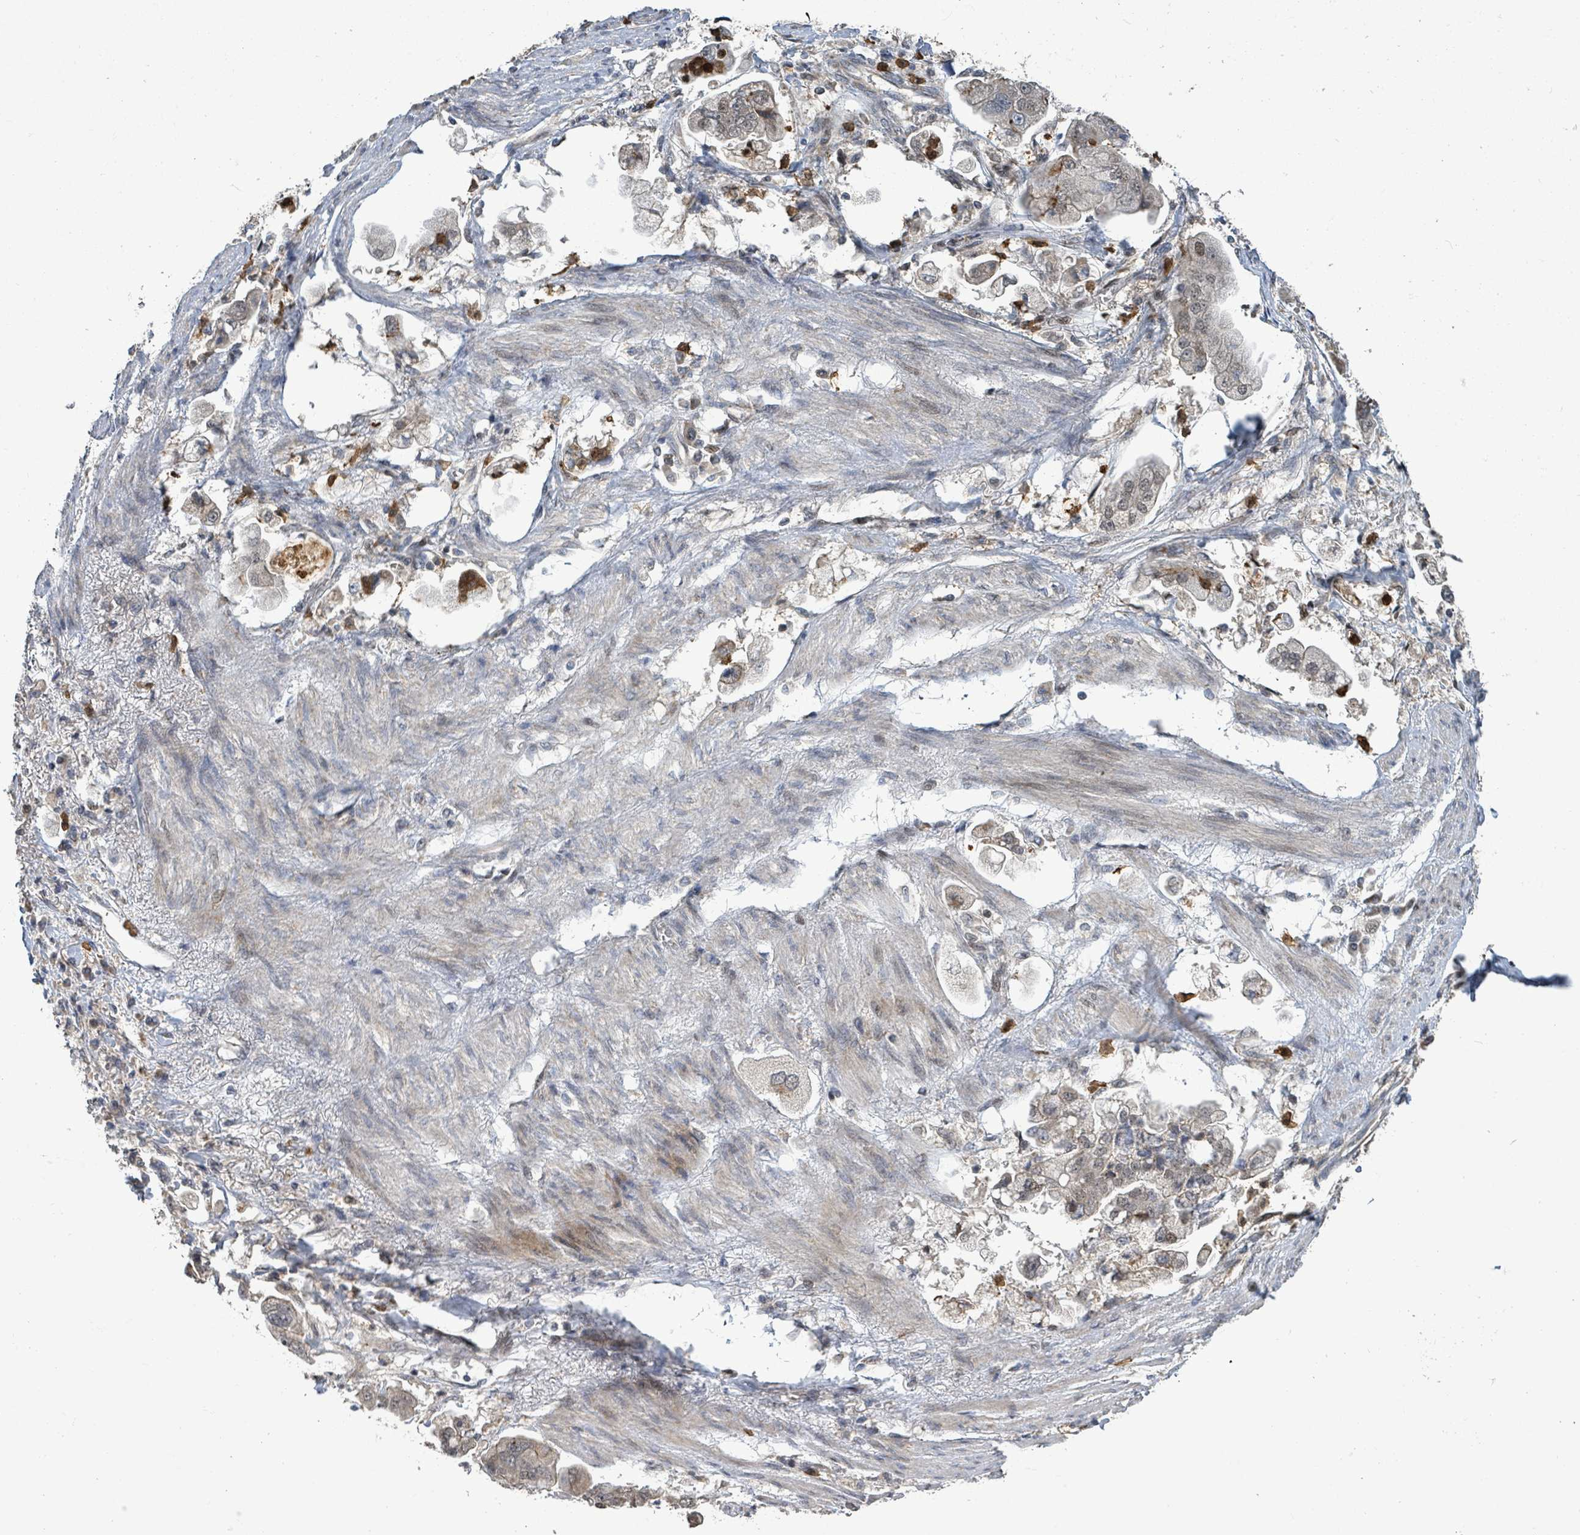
{"staining": {"intensity": "weak", "quantity": "25%-75%", "location": "cytoplasmic/membranous"}, "tissue": "stomach cancer", "cell_type": "Tumor cells", "image_type": "cancer", "snomed": [{"axis": "morphology", "description": "Adenocarcinoma, NOS"}, {"axis": "topography", "description": "Stomach"}], "caption": "The photomicrograph displays staining of stomach cancer (adenocarcinoma), revealing weak cytoplasmic/membranous protein positivity (brown color) within tumor cells.", "gene": "COQ6", "patient": {"sex": "male", "age": 62}}